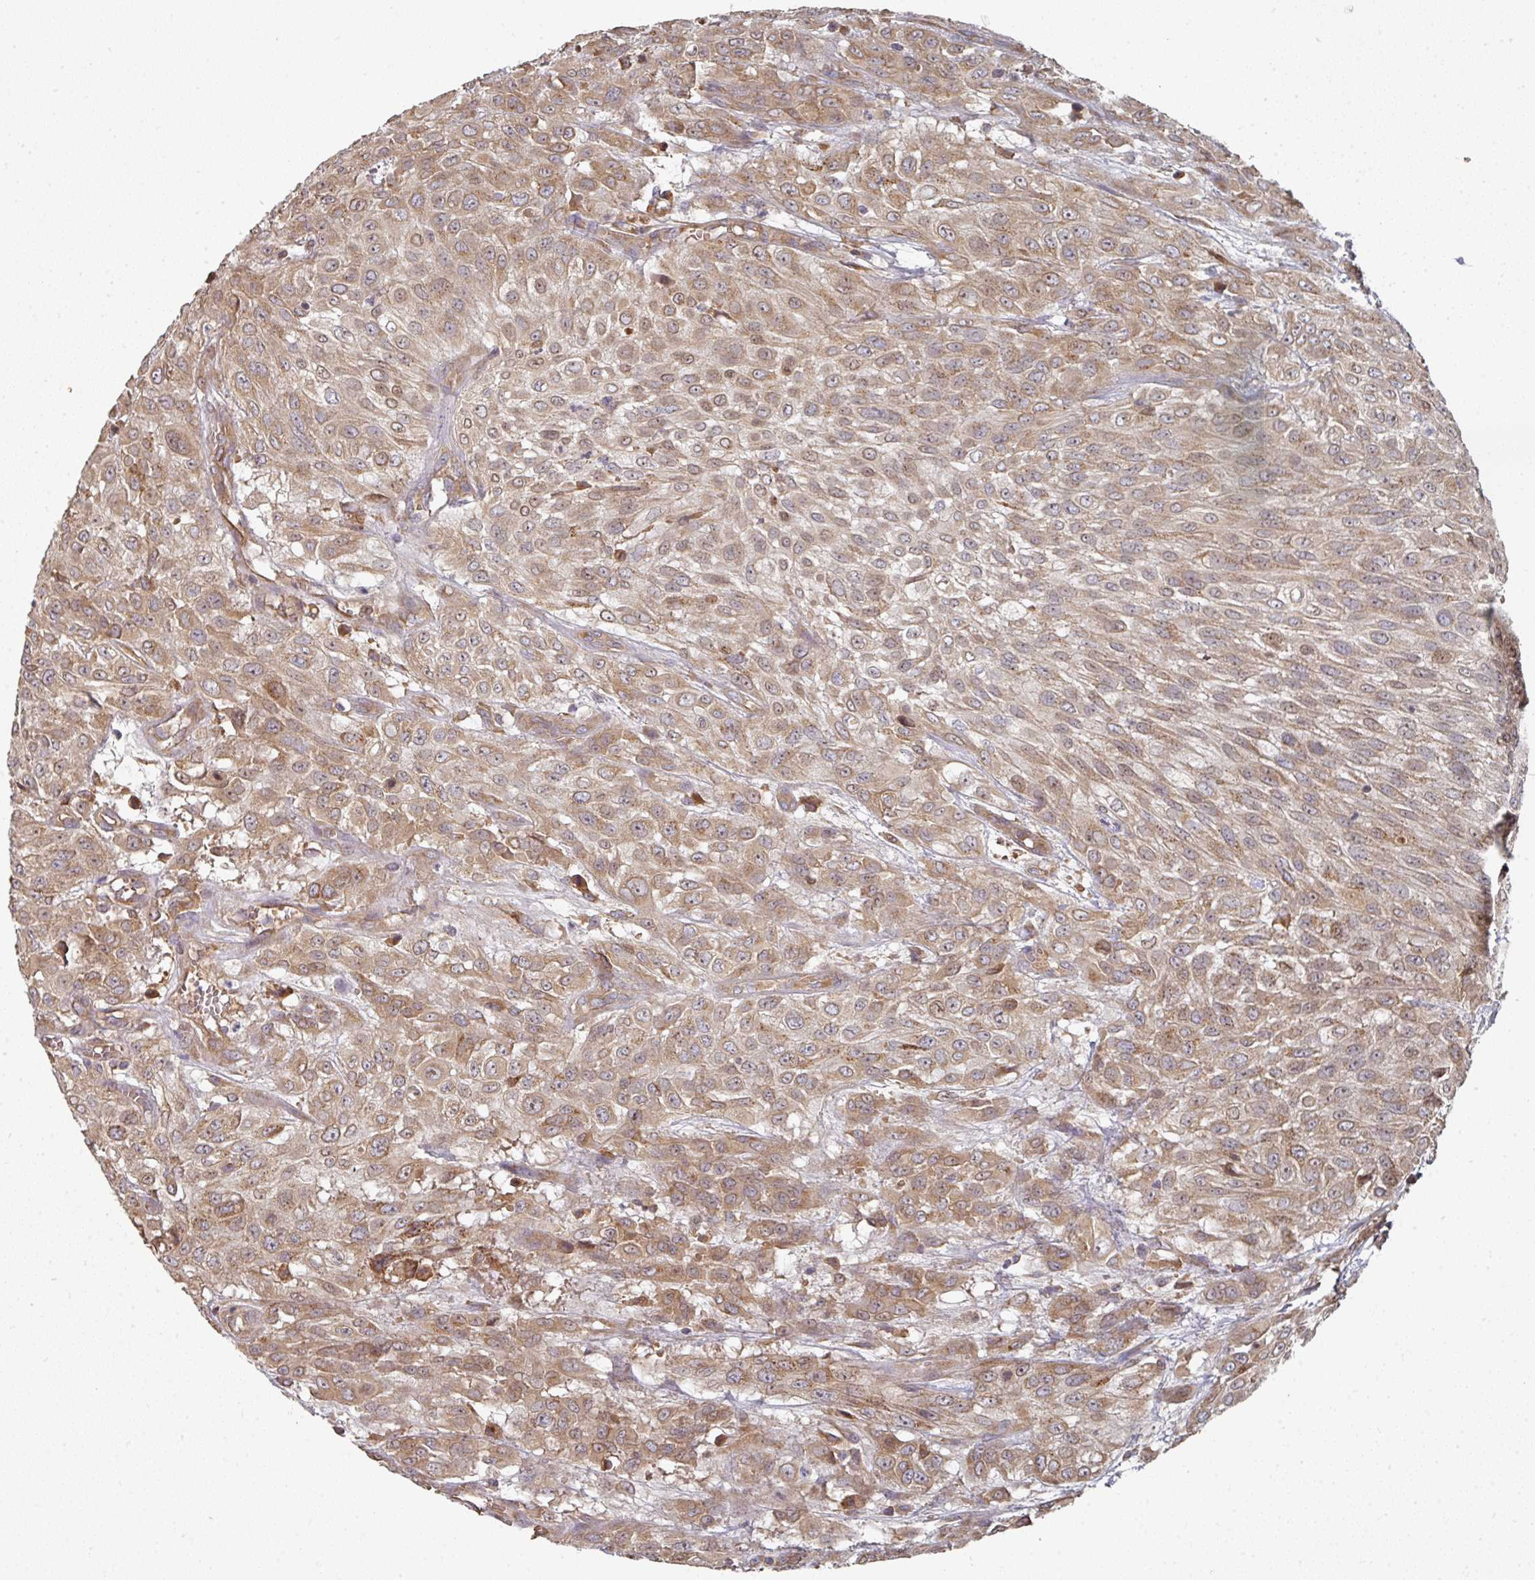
{"staining": {"intensity": "moderate", "quantity": ">75%", "location": "cytoplasmic/membranous"}, "tissue": "urothelial cancer", "cell_type": "Tumor cells", "image_type": "cancer", "snomed": [{"axis": "morphology", "description": "Urothelial carcinoma, High grade"}, {"axis": "topography", "description": "Urinary bladder"}], "caption": "Immunohistochemical staining of urothelial cancer displays medium levels of moderate cytoplasmic/membranous protein expression in about >75% of tumor cells.", "gene": "EDEM2", "patient": {"sex": "male", "age": 57}}